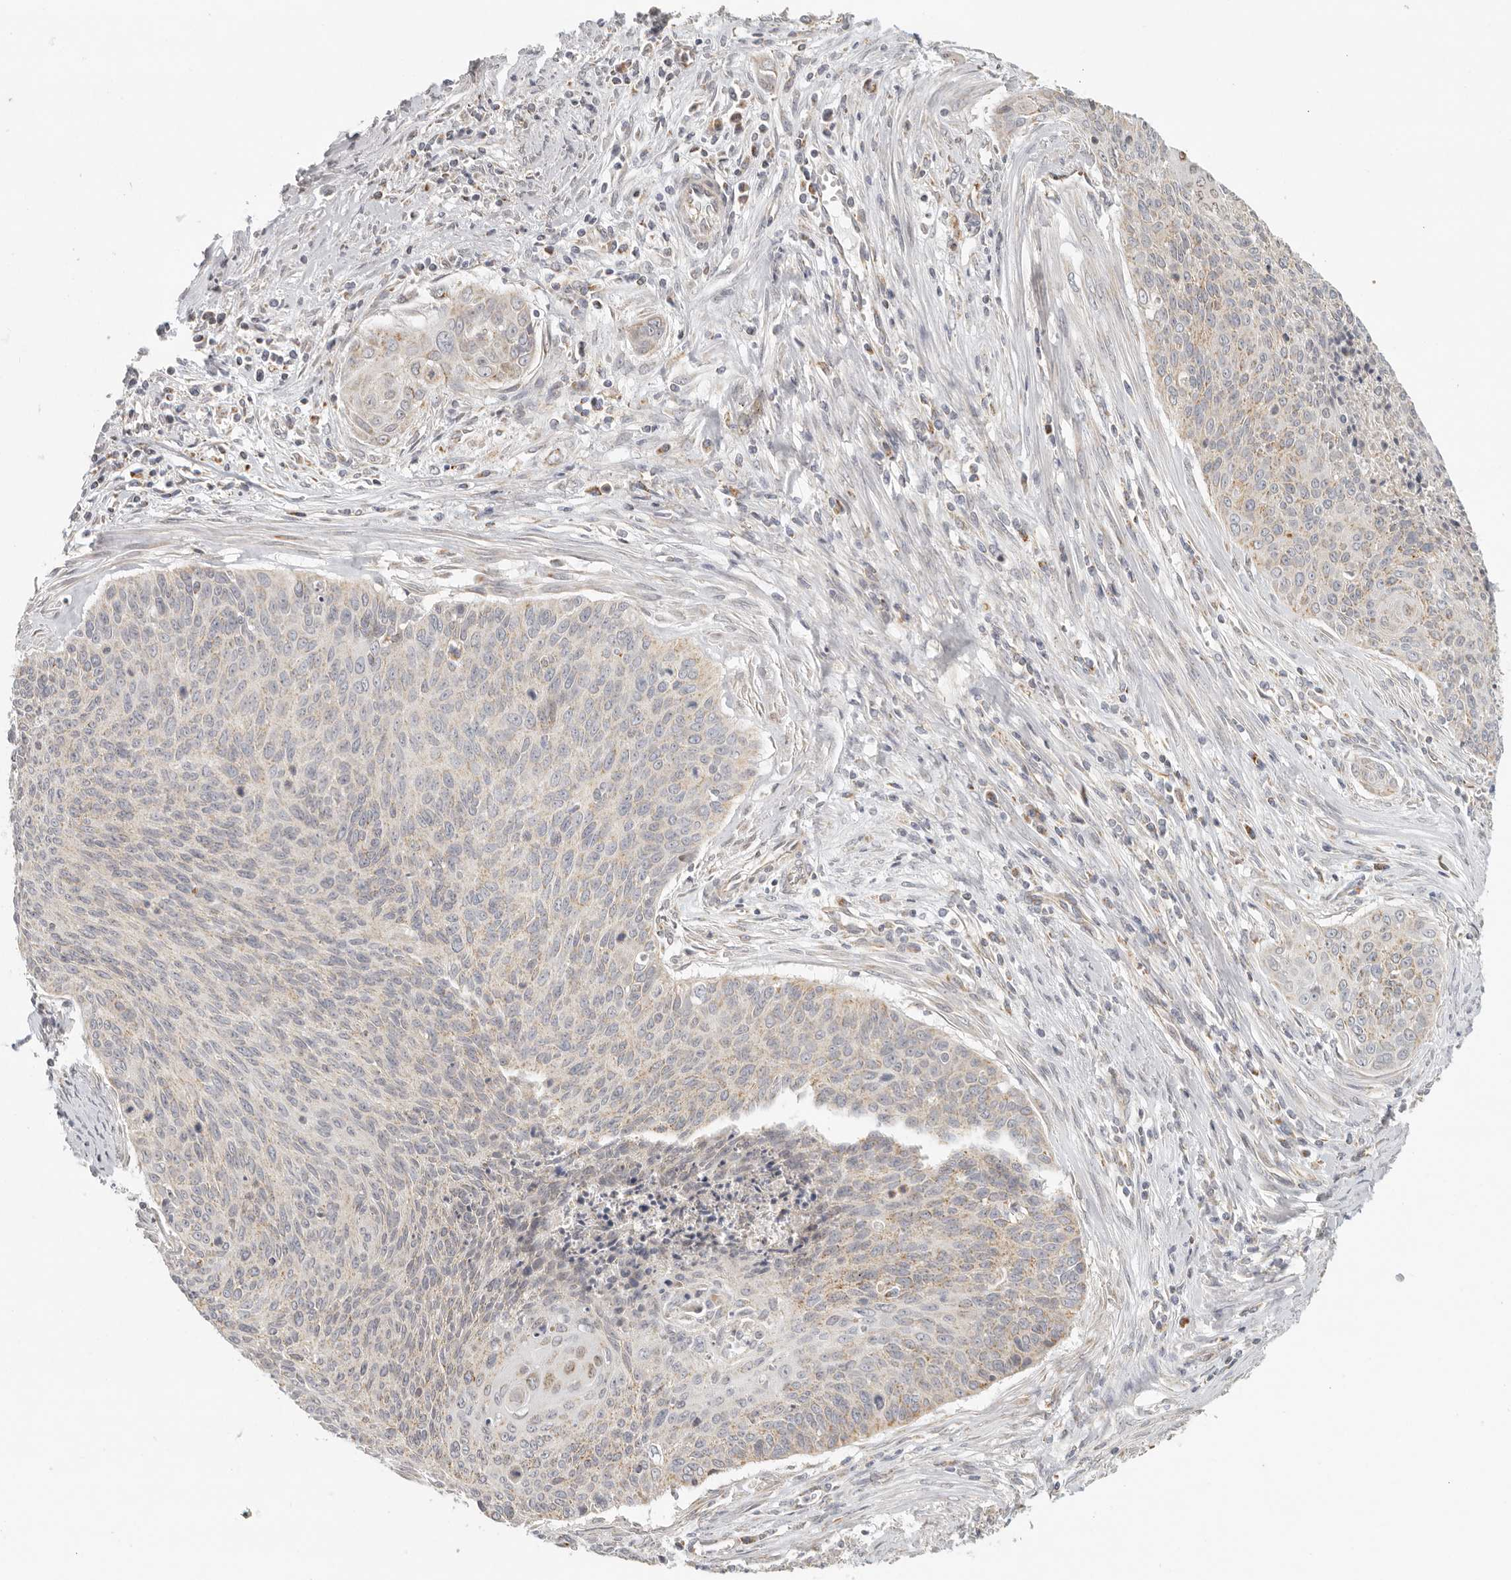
{"staining": {"intensity": "weak", "quantity": "25%-75%", "location": "cytoplasmic/membranous"}, "tissue": "cervical cancer", "cell_type": "Tumor cells", "image_type": "cancer", "snomed": [{"axis": "morphology", "description": "Squamous cell carcinoma, NOS"}, {"axis": "topography", "description": "Cervix"}], "caption": "DAB immunohistochemical staining of cervical cancer (squamous cell carcinoma) shows weak cytoplasmic/membranous protein staining in approximately 25%-75% of tumor cells.", "gene": "KDF1", "patient": {"sex": "female", "age": 55}}